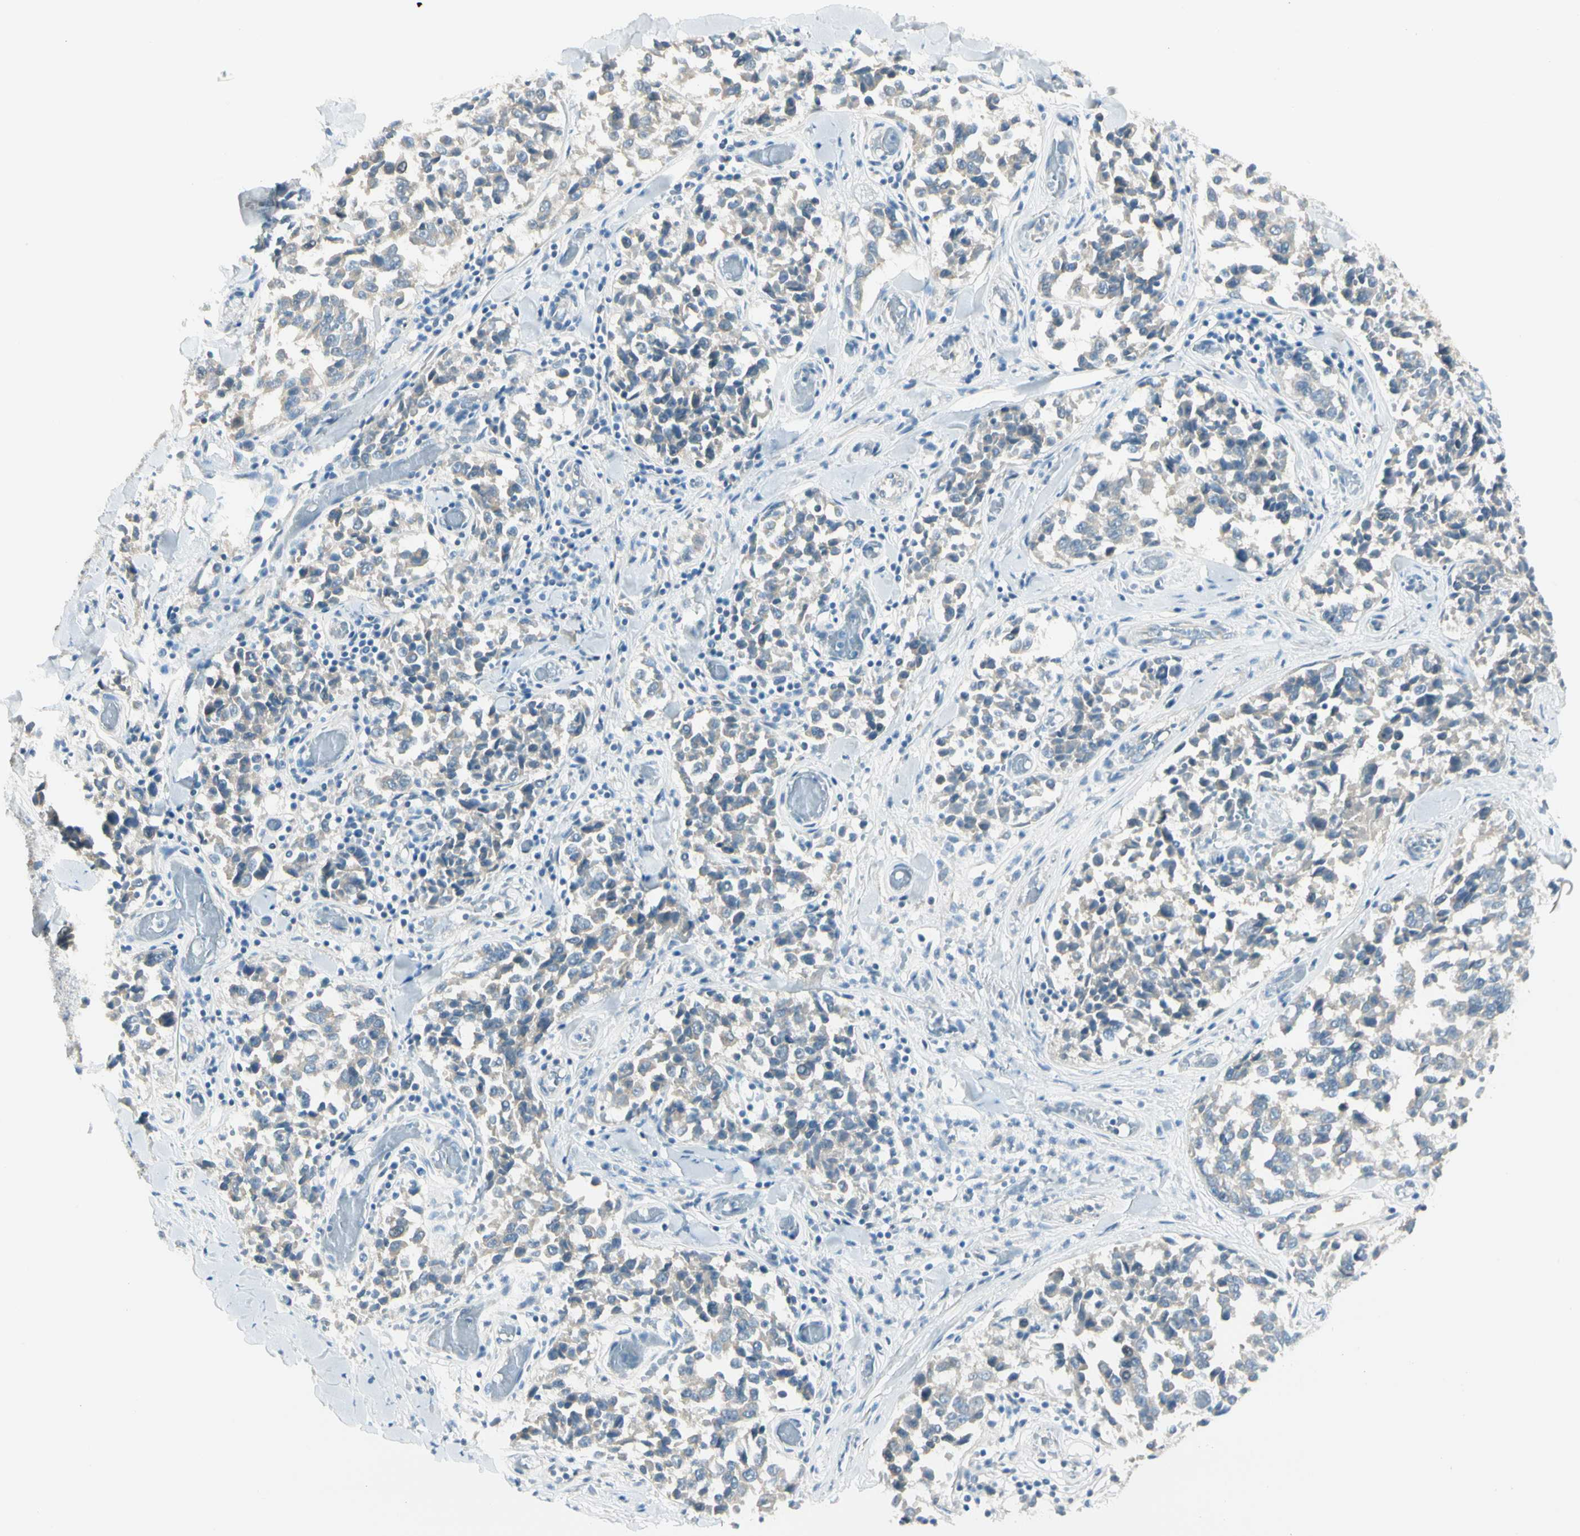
{"staining": {"intensity": "negative", "quantity": "none", "location": "none"}, "tissue": "melanoma", "cell_type": "Tumor cells", "image_type": "cancer", "snomed": [{"axis": "morphology", "description": "Malignant melanoma, NOS"}, {"axis": "topography", "description": "Skin"}], "caption": "Immunohistochemical staining of malignant melanoma displays no significant positivity in tumor cells.", "gene": "SLC6A15", "patient": {"sex": "female", "age": 64}}